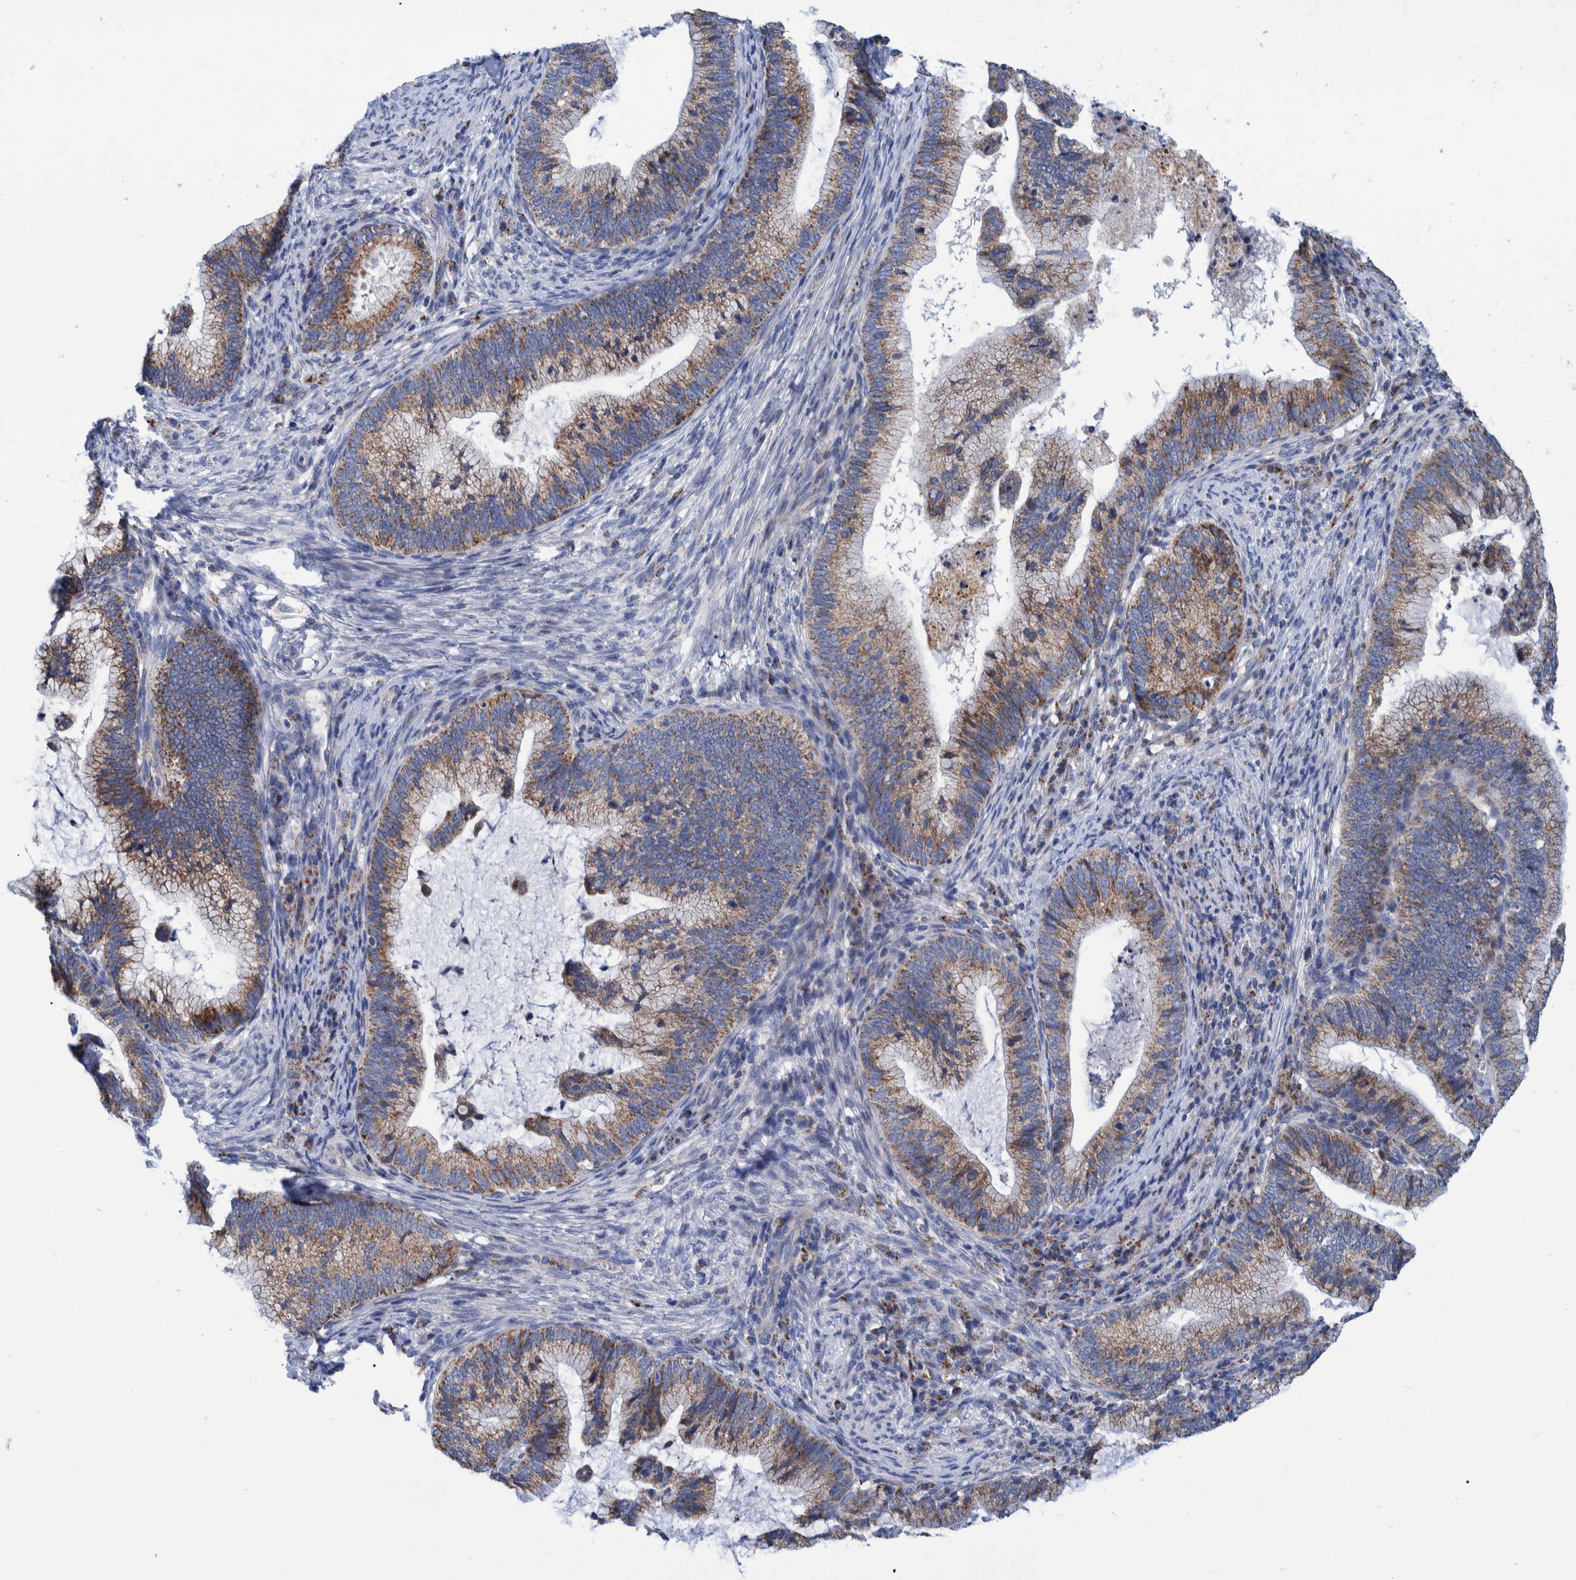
{"staining": {"intensity": "moderate", "quantity": ">75%", "location": "cytoplasmic/membranous"}, "tissue": "cervical cancer", "cell_type": "Tumor cells", "image_type": "cancer", "snomed": [{"axis": "morphology", "description": "Adenocarcinoma, NOS"}, {"axis": "topography", "description": "Cervix"}], "caption": "The photomicrograph demonstrates a brown stain indicating the presence of a protein in the cytoplasmic/membranous of tumor cells in adenocarcinoma (cervical).", "gene": "BZW2", "patient": {"sex": "female", "age": 36}}